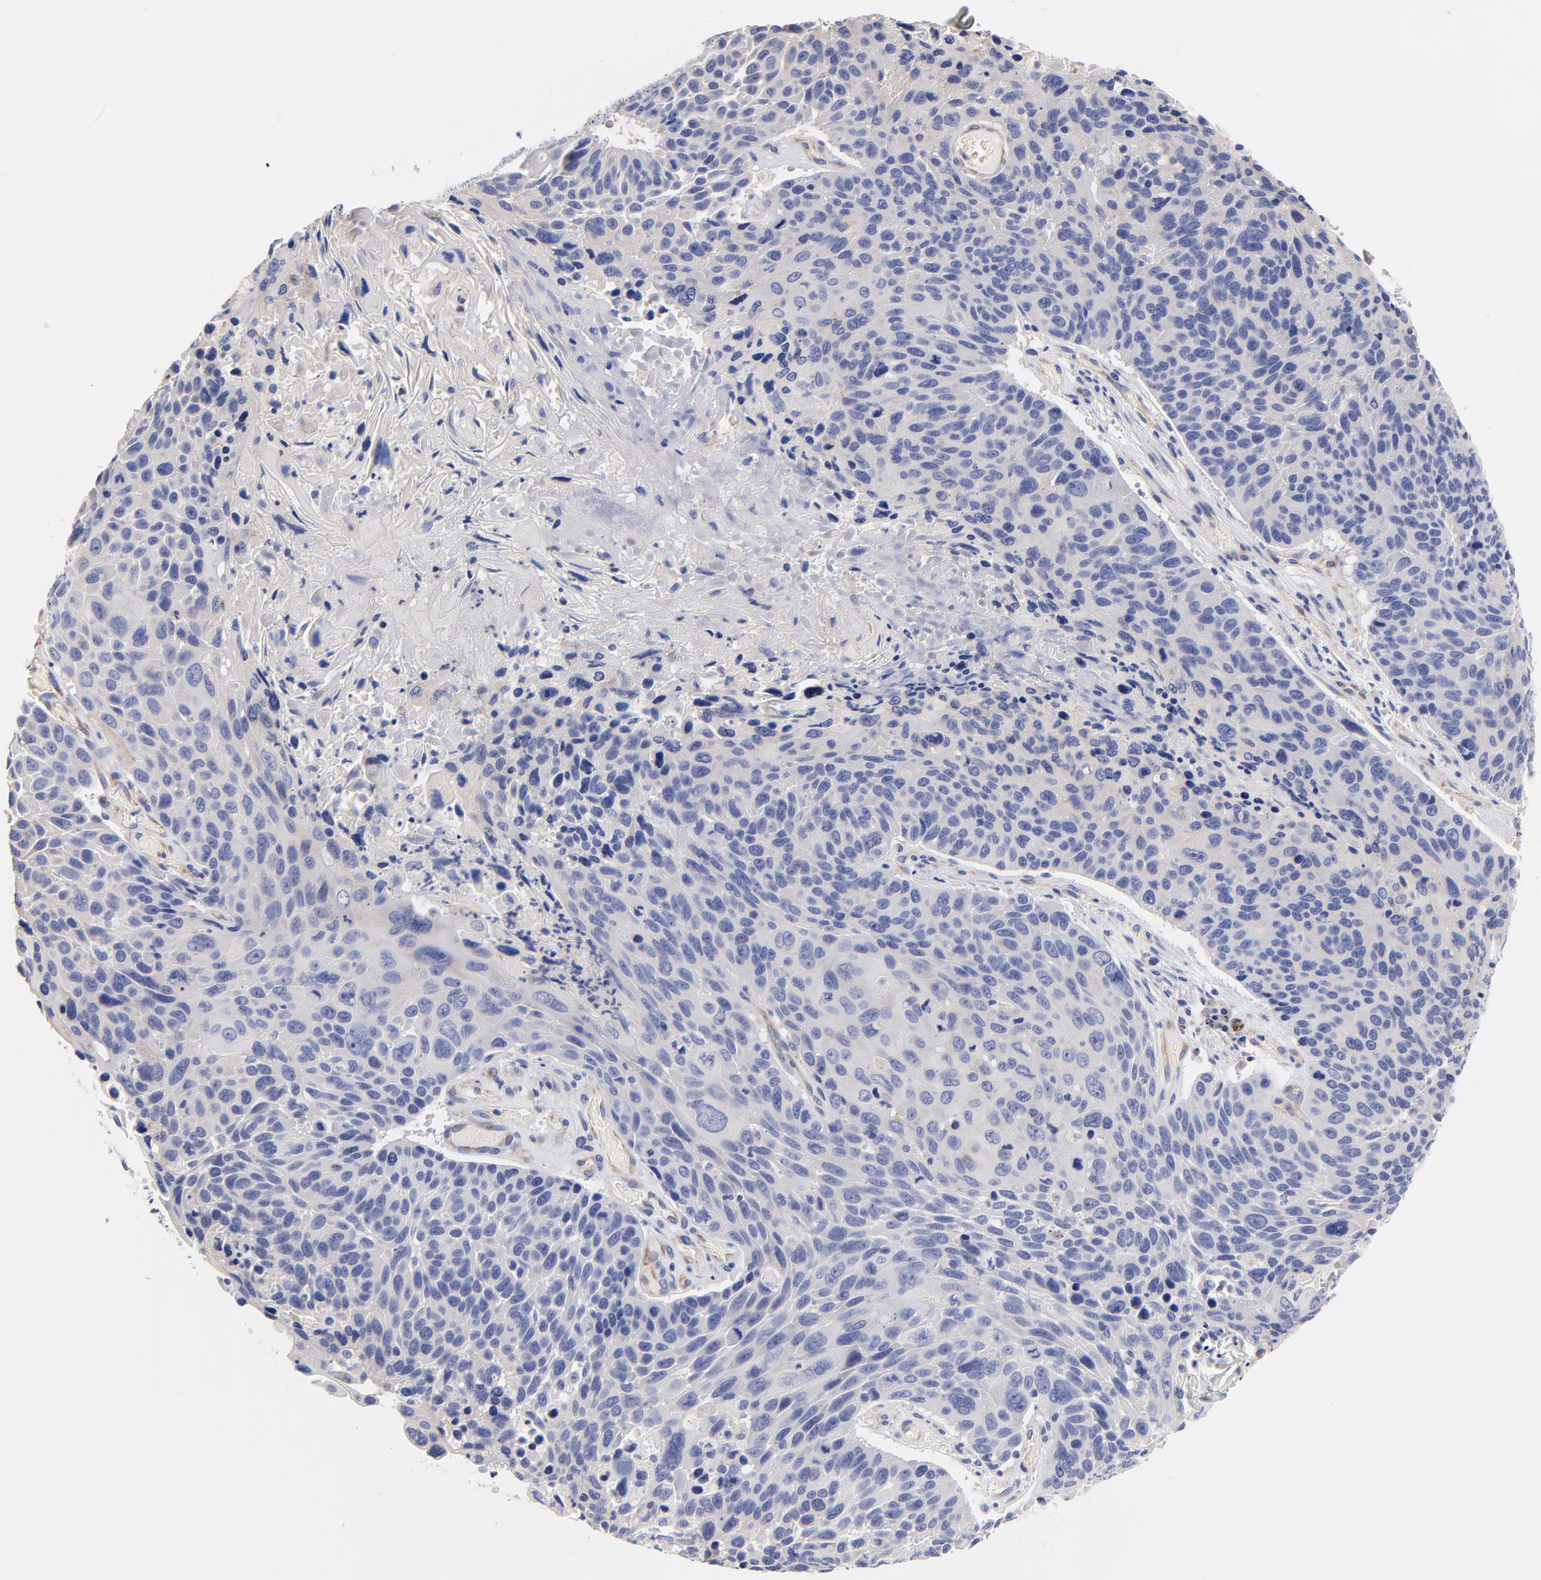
{"staining": {"intensity": "negative", "quantity": "none", "location": "none"}, "tissue": "lung cancer", "cell_type": "Tumor cells", "image_type": "cancer", "snomed": [{"axis": "morphology", "description": "Squamous cell carcinoma, NOS"}, {"axis": "topography", "description": "Lung"}], "caption": "The micrograph reveals no staining of tumor cells in lung cancer. (DAB IHC visualized using brightfield microscopy, high magnification).", "gene": "HS3ST1", "patient": {"sex": "male", "age": 68}}